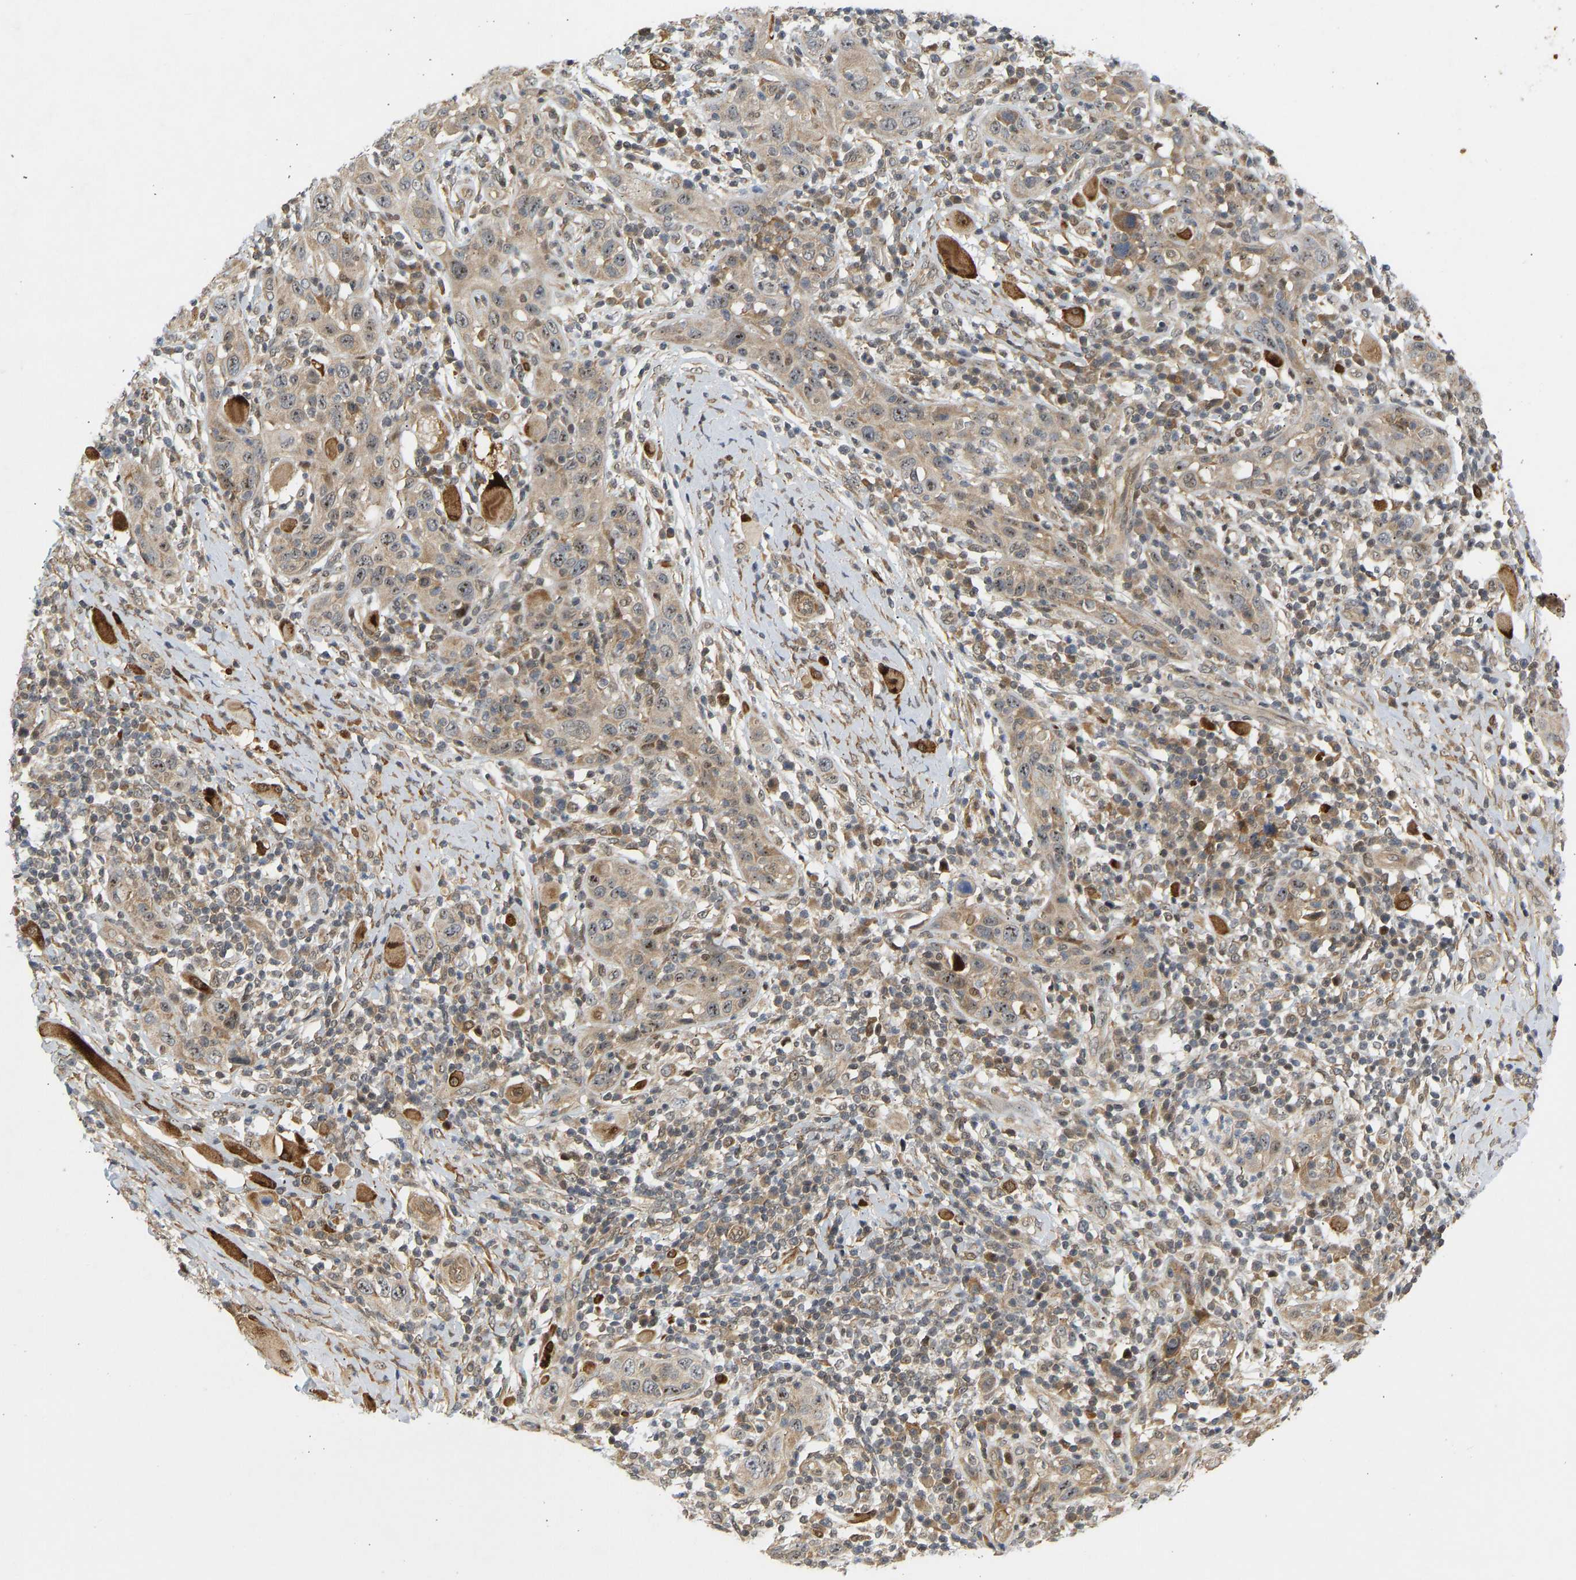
{"staining": {"intensity": "weak", "quantity": ">75%", "location": "cytoplasmic/membranous,nuclear"}, "tissue": "skin cancer", "cell_type": "Tumor cells", "image_type": "cancer", "snomed": [{"axis": "morphology", "description": "Squamous cell carcinoma, NOS"}, {"axis": "topography", "description": "Skin"}], "caption": "A brown stain highlights weak cytoplasmic/membranous and nuclear positivity of a protein in human skin cancer (squamous cell carcinoma) tumor cells.", "gene": "BAG1", "patient": {"sex": "female", "age": 88}}